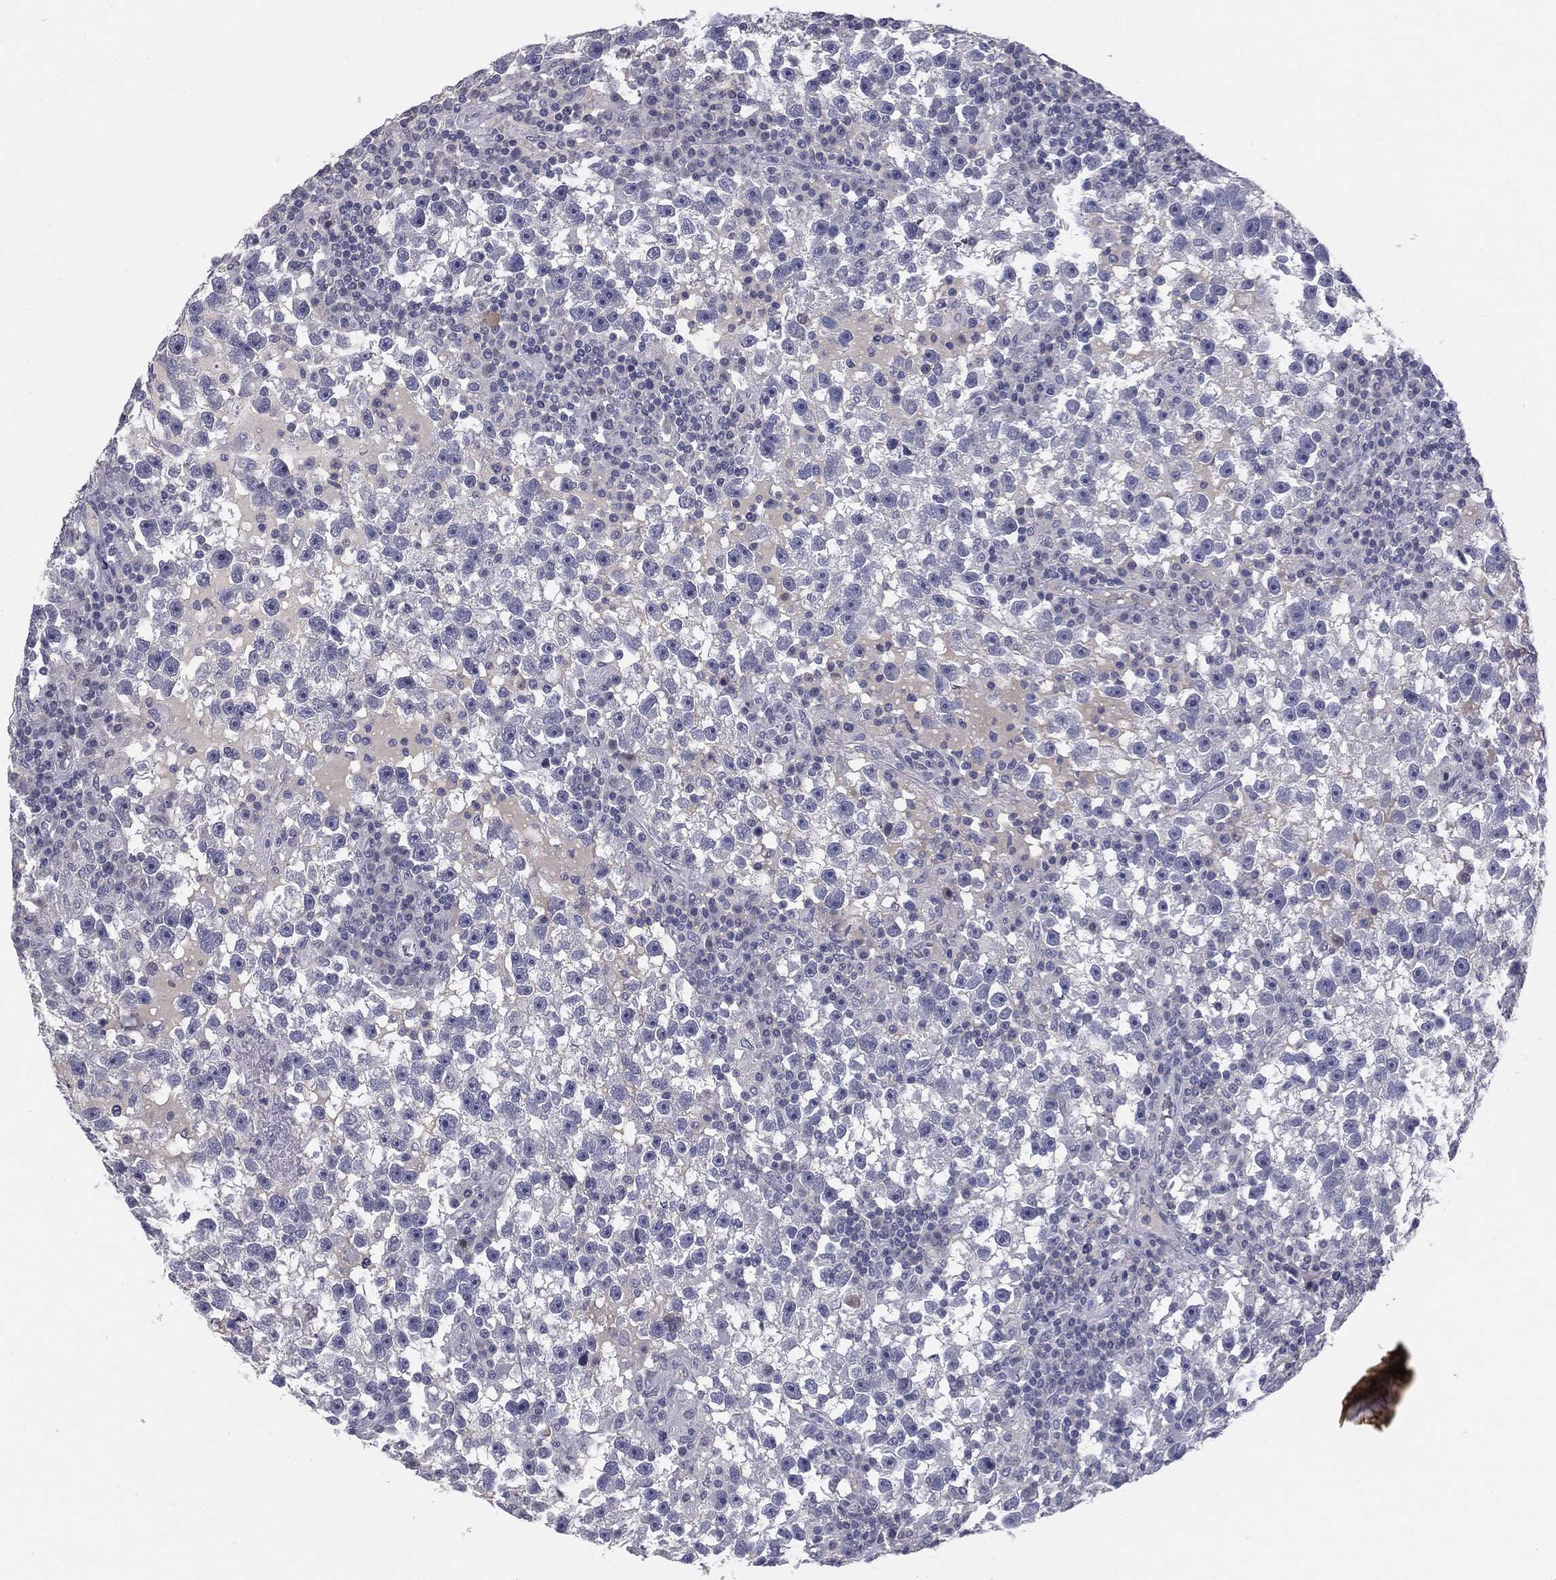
{"staining": {"intensity": "negative", "quantity": "none", "location": "none"}, "tissue": "testis cancer", "cell_type": "Tumor cells", "image_type": "cancer", "snomed": [{"axis": "morphology", "description": "Seminoma, NOS"}, {"axis": "topography", "description": "Testis"}], "caption": "Immunohistochemical staining of testis seminoma reveals no significant positivity in tumor cells.", "gene": "MUC1", "patient": {"sex": "male", "age": 47}}